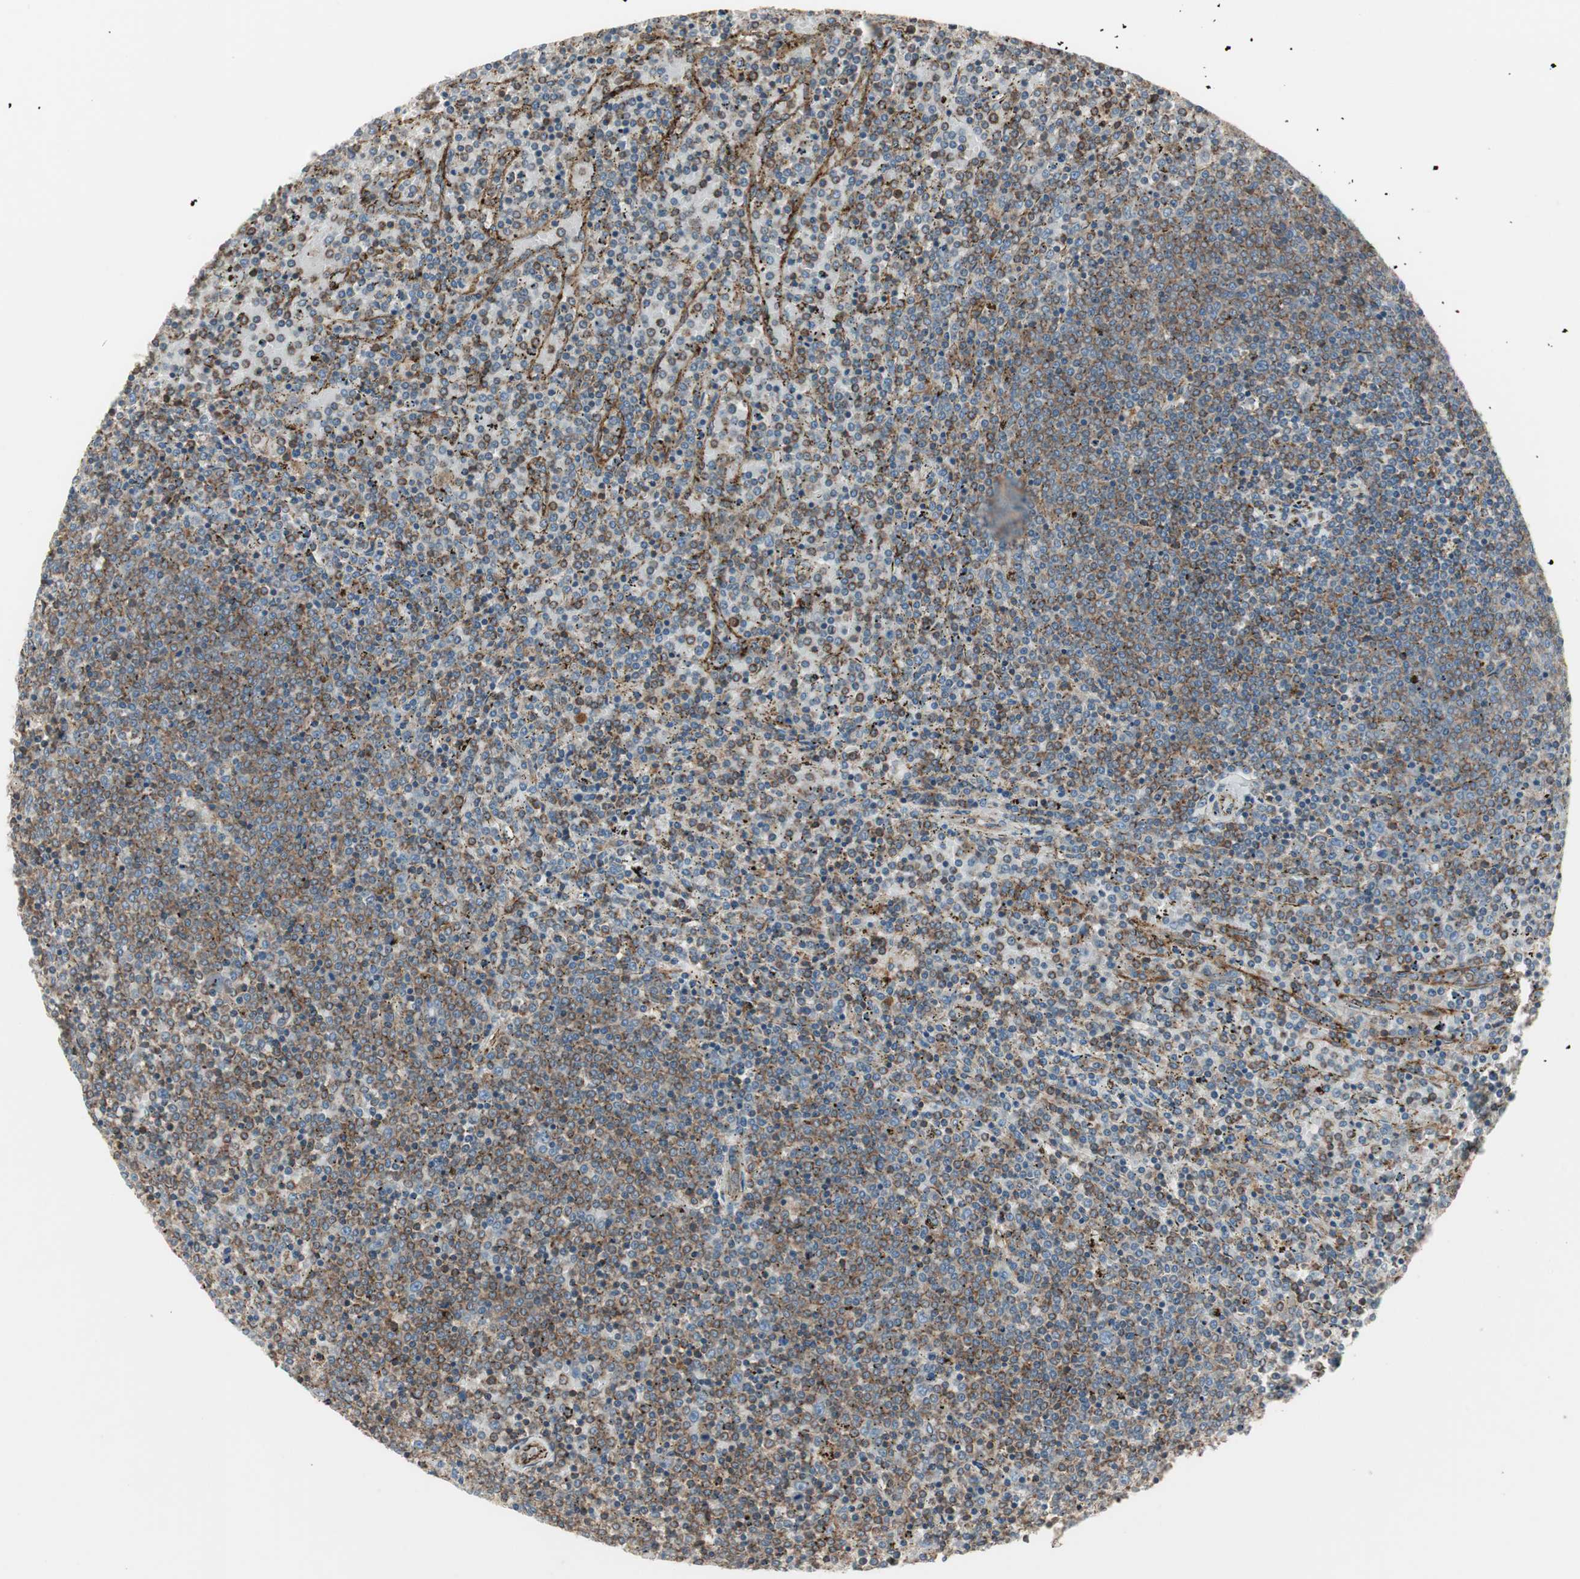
{"staining": {"intensity": "moderate", "quantity": ">75%", "location": "cytoplasmic/membranous"}, "tissue": "lymphoma", "cell_type": "Tumor cells", "image_type": "cancer", "snomed": [{"axis": "morphology", "description": "Malignant lymphoma, non-Hodgkin's type, Low grade"}, {"axis": "topography", "description": "Spleen"}], "caption": "Protein expression analysis of lymphoma displays moderate cytoplasmic/membranous positivity in approximately >75% of tumor cells.", "gene": "H6PD", "patient": {"sex": "female", "age": 77}}